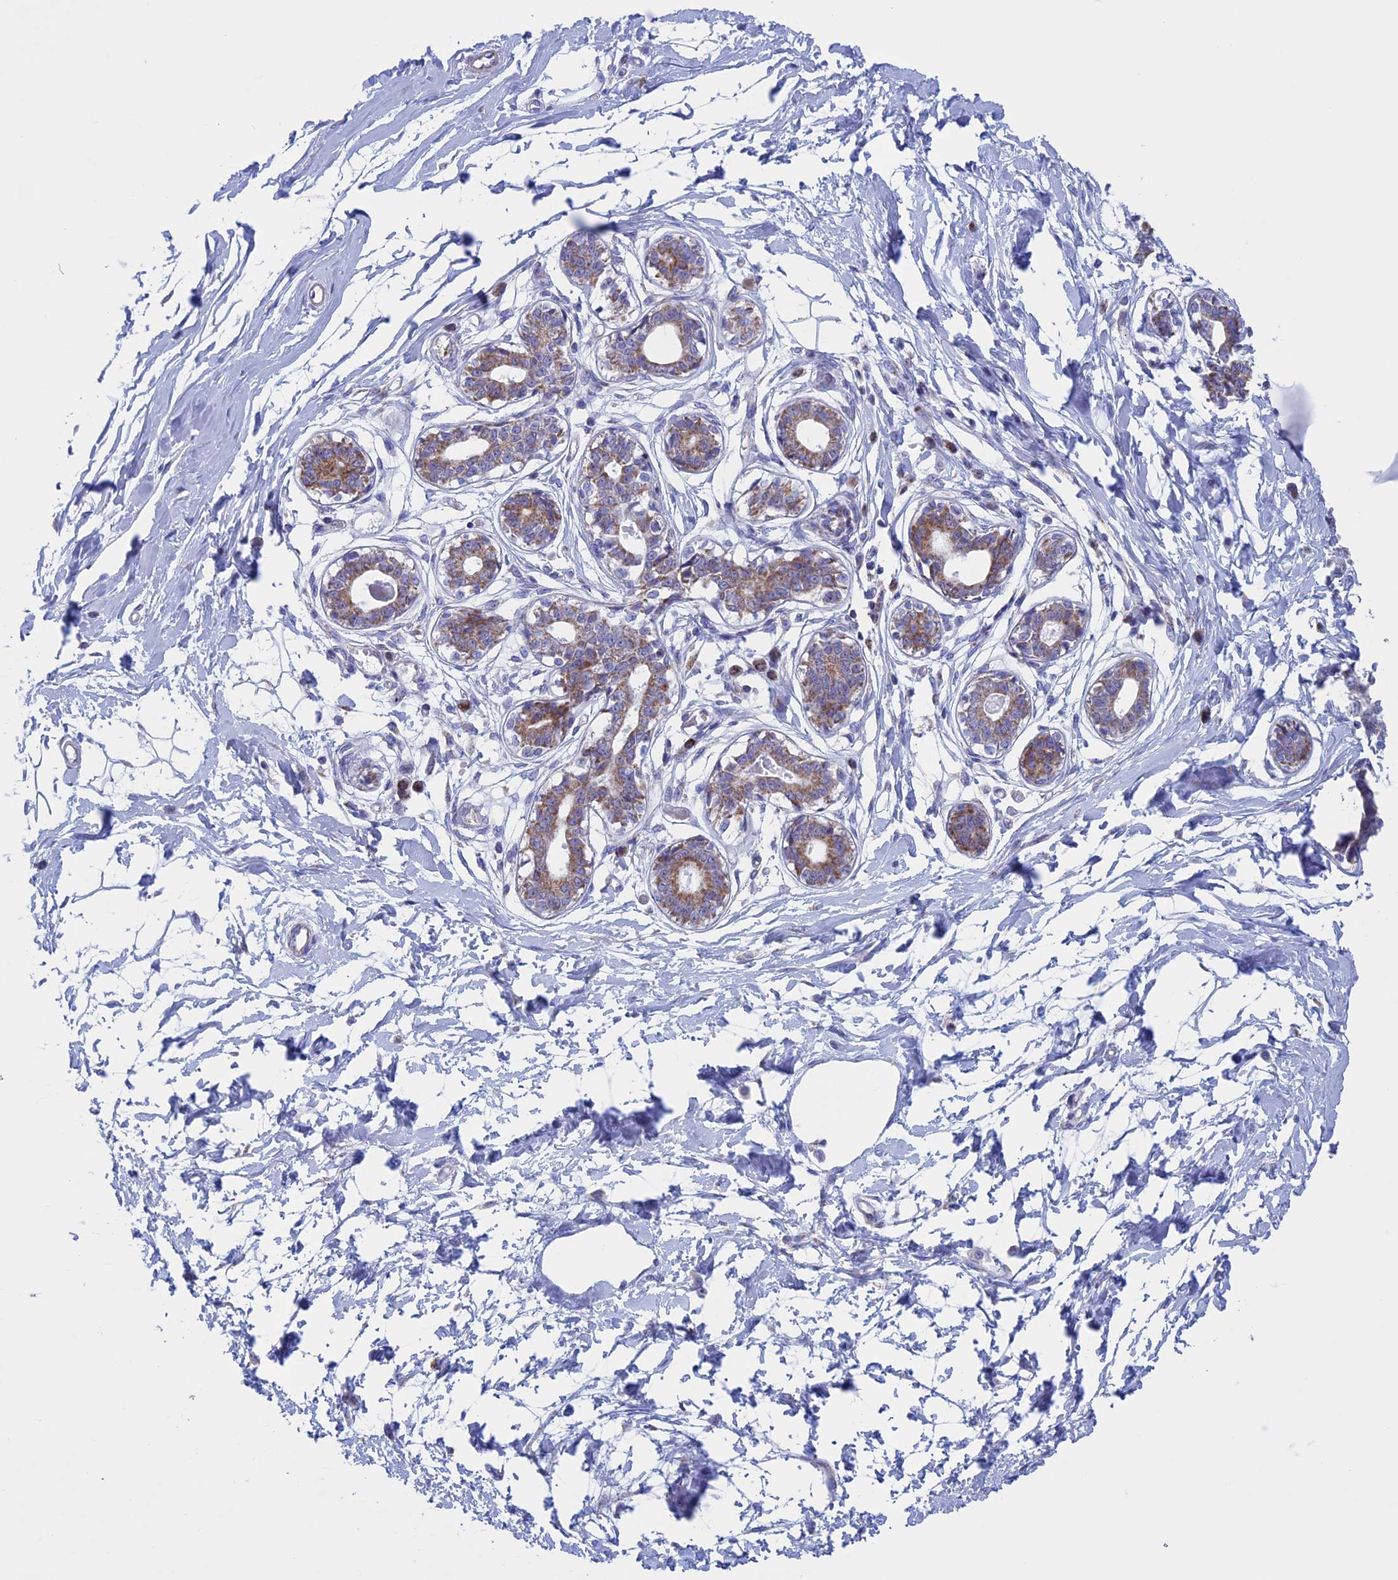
{"staining": {"intensity": "negative", "quantity": "none", "location": "none"}, "tissue": "breast", "cell_type": "Adipocytes", "image_type": "normal", "snomed": [{"axis": "morphology", "description": "Normal tissue, NOS"}, {"axis": "topography", "description": "Breast"}], "caption": "High power microscopy photomicrograph of an IHC micrograph of unremarkable breast, revealing no significant positivity in adipocytes.", "gene": "NDUFB9", "patient": {"sex": "female", "age": 45}}